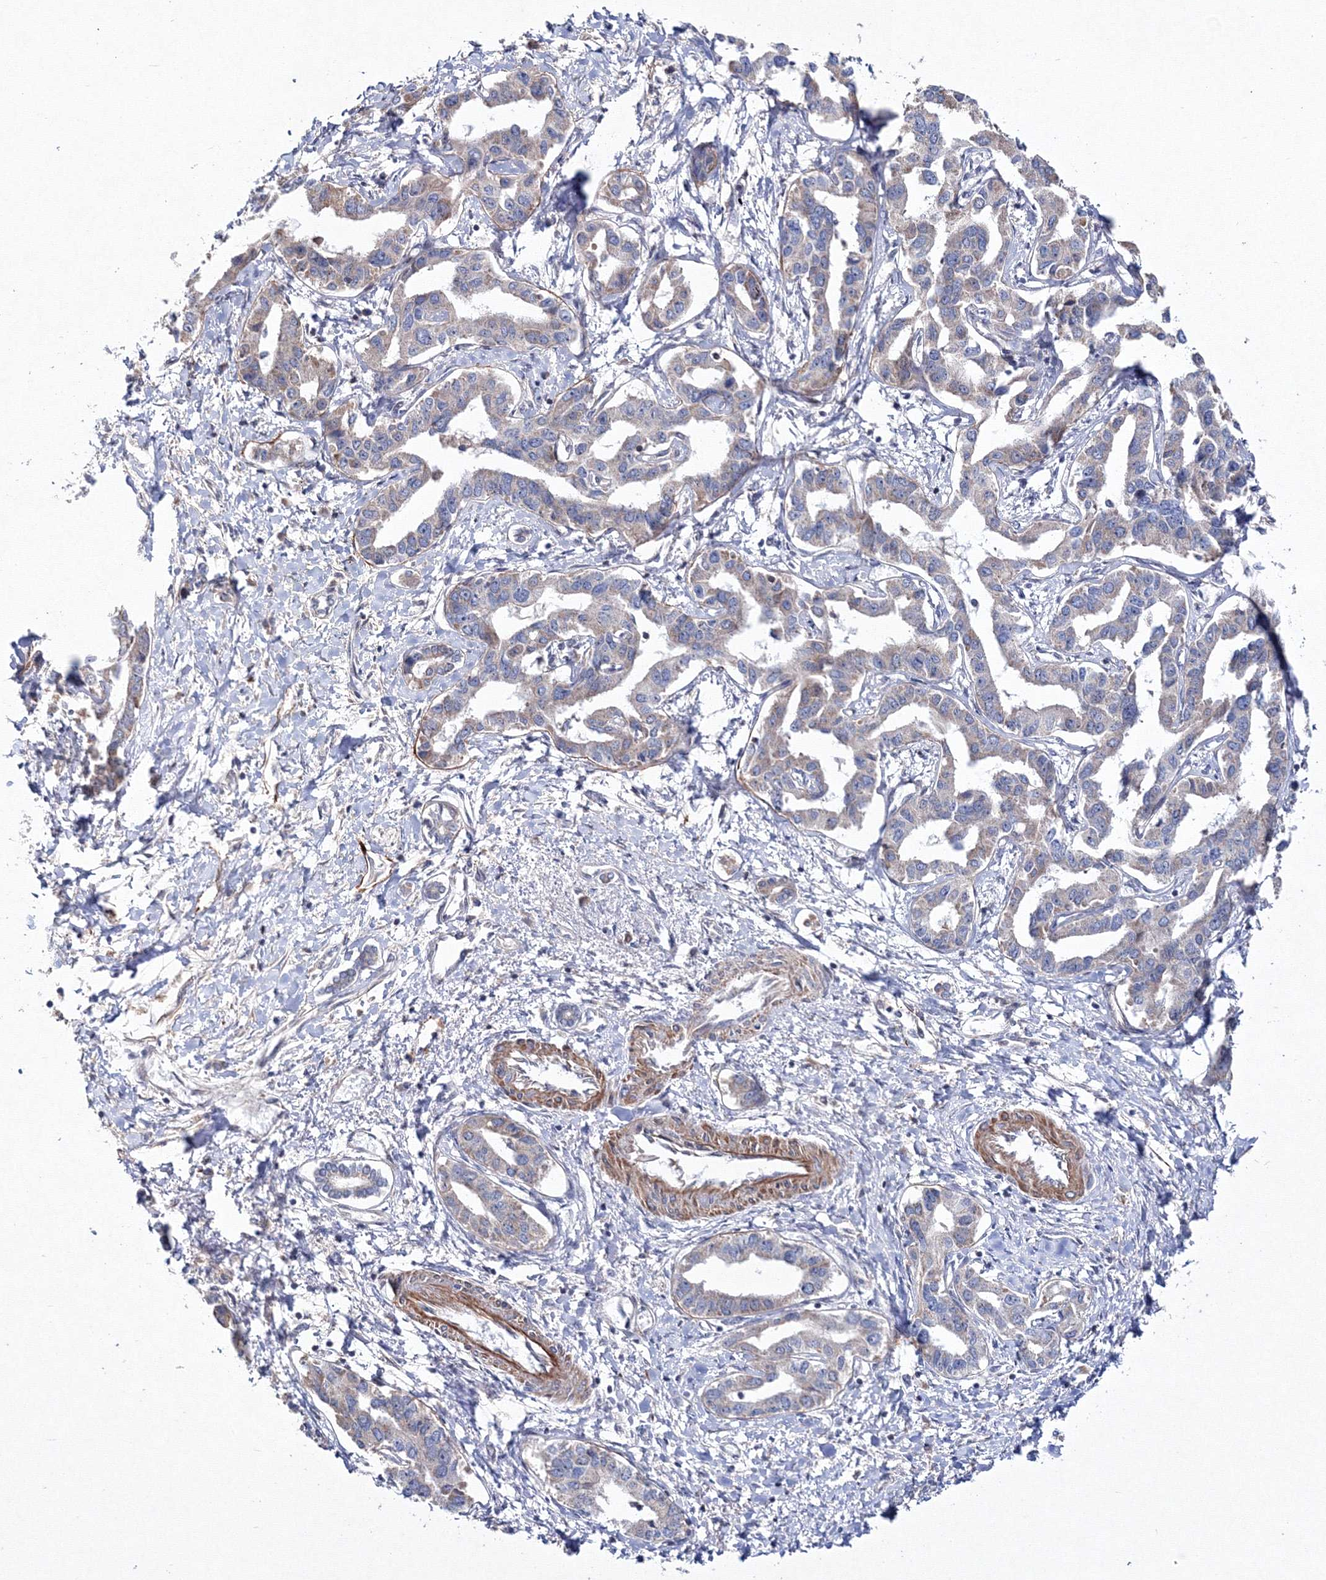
{"staining": {"intensity": "negative", "quantity": "none", "location": "none"}, "tissue": "liver cancer", "cell_type": "Tumor cells", "image_type": "cancer", "snomed": [{"axis": "morphology", "description": "Cholangiocarcinoma"}, {"axis": "topography", "description": "Liver"}], "caption": "Cholangiocarcinoma (liver) stained for a protein using IHC reveals no staining tumor cells.", "gene": "PPP2R2B", "patient": {"sex": "male", "age": 59}}